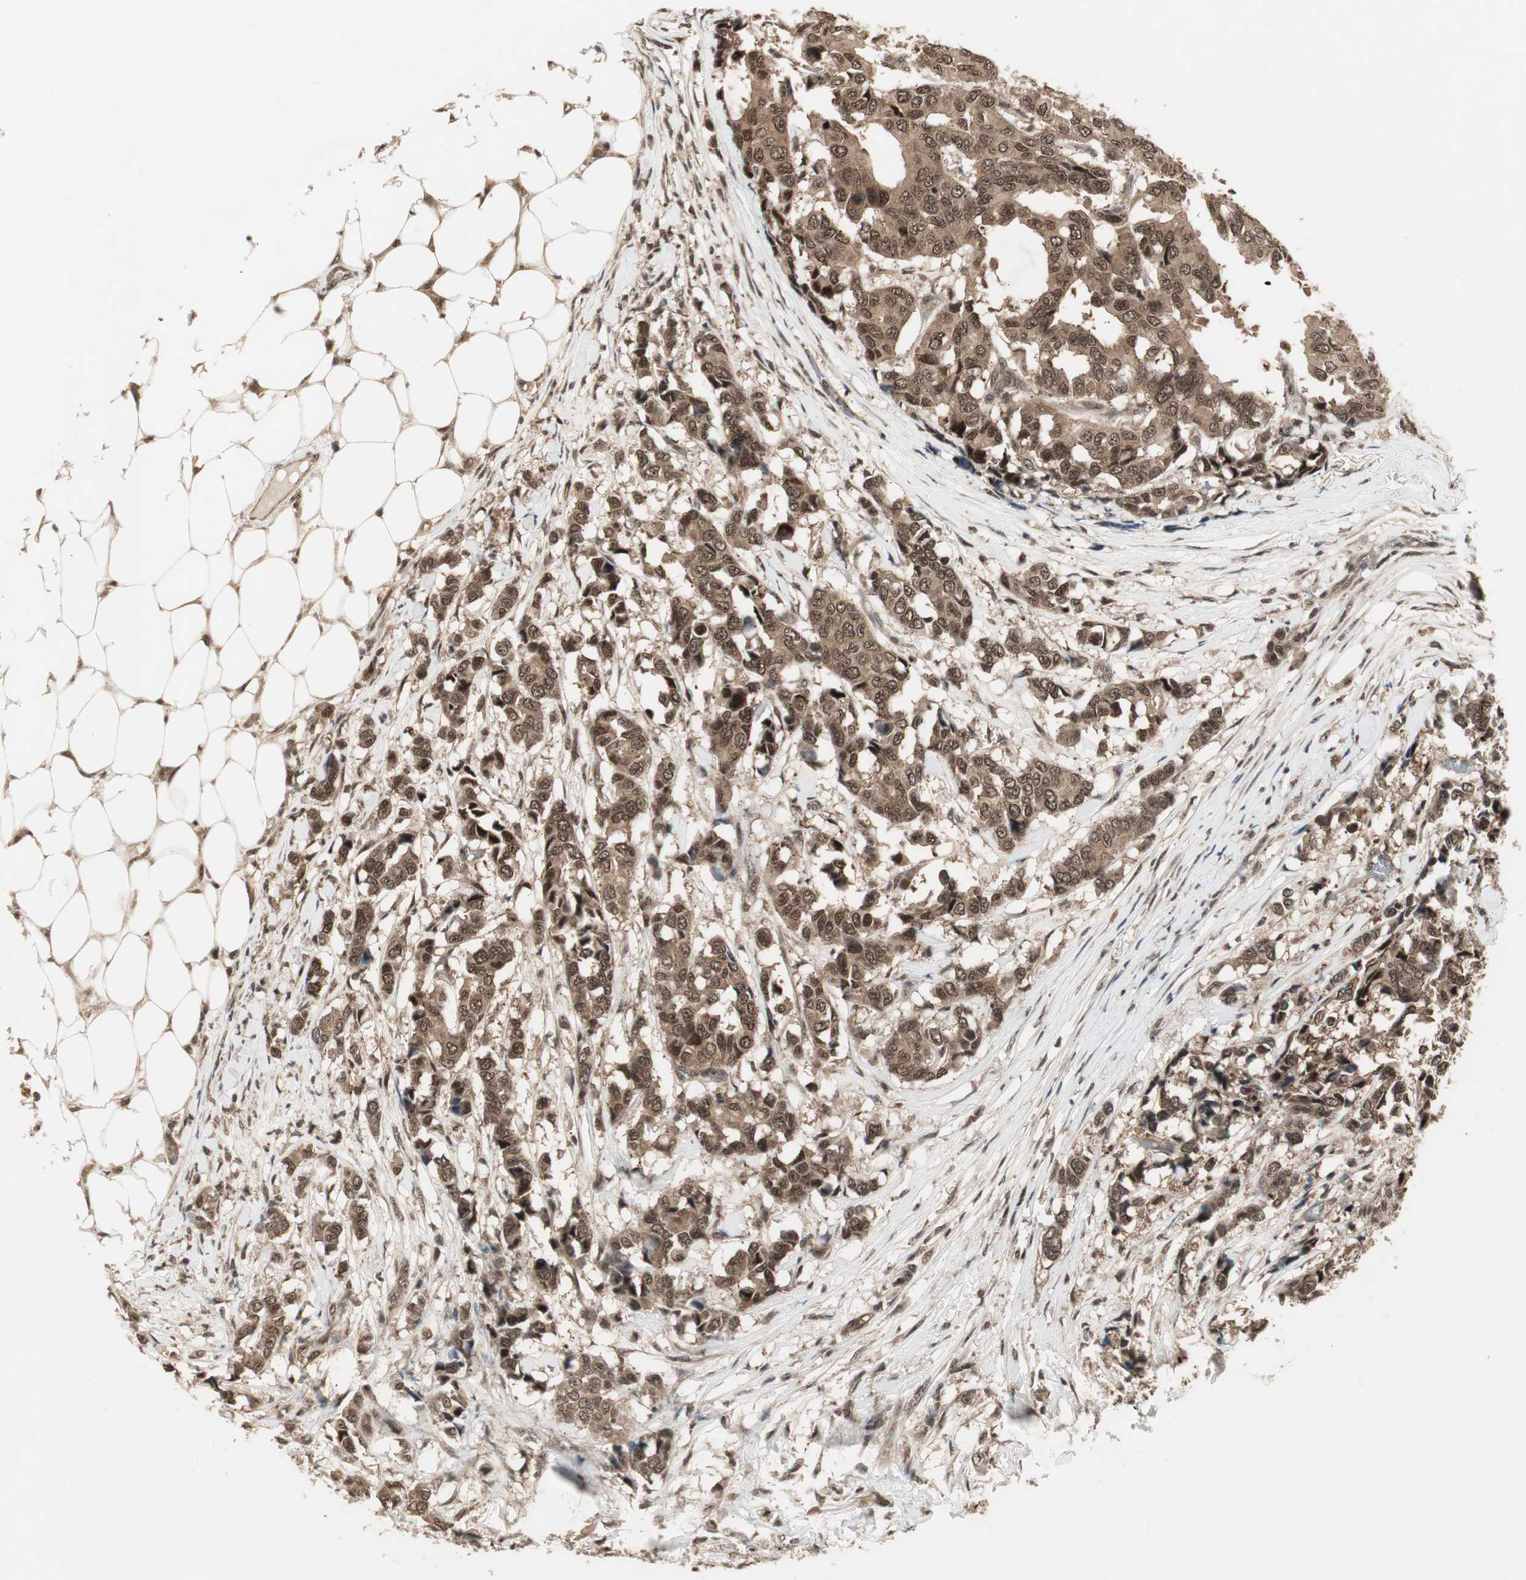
{"staining": {"intensity": "moderate", "quantity": ">75%", "location": "cytoplasmic/membranous,nuclear"}, "tissue": "breast cancer", "cell_type": "Tumor cells", "image_type": "cancer", "snomed": [{"axis": "morphology", "description": "Duct carcinoma"}, {"axis": "topography", "description": "Breast"}], "caption": "Breast cancer (infiltrating ductal carcinoma) stained with DAB (3,3'-diaminobenzidine) immunohistochemistry (IHC) displays medium levels of moderate cytoplasmic/membranous and nuclear positivity in about >75% of tumor cells.", "gene": "CSNK2B", "patient": {"sex": "female", "age": 87}}